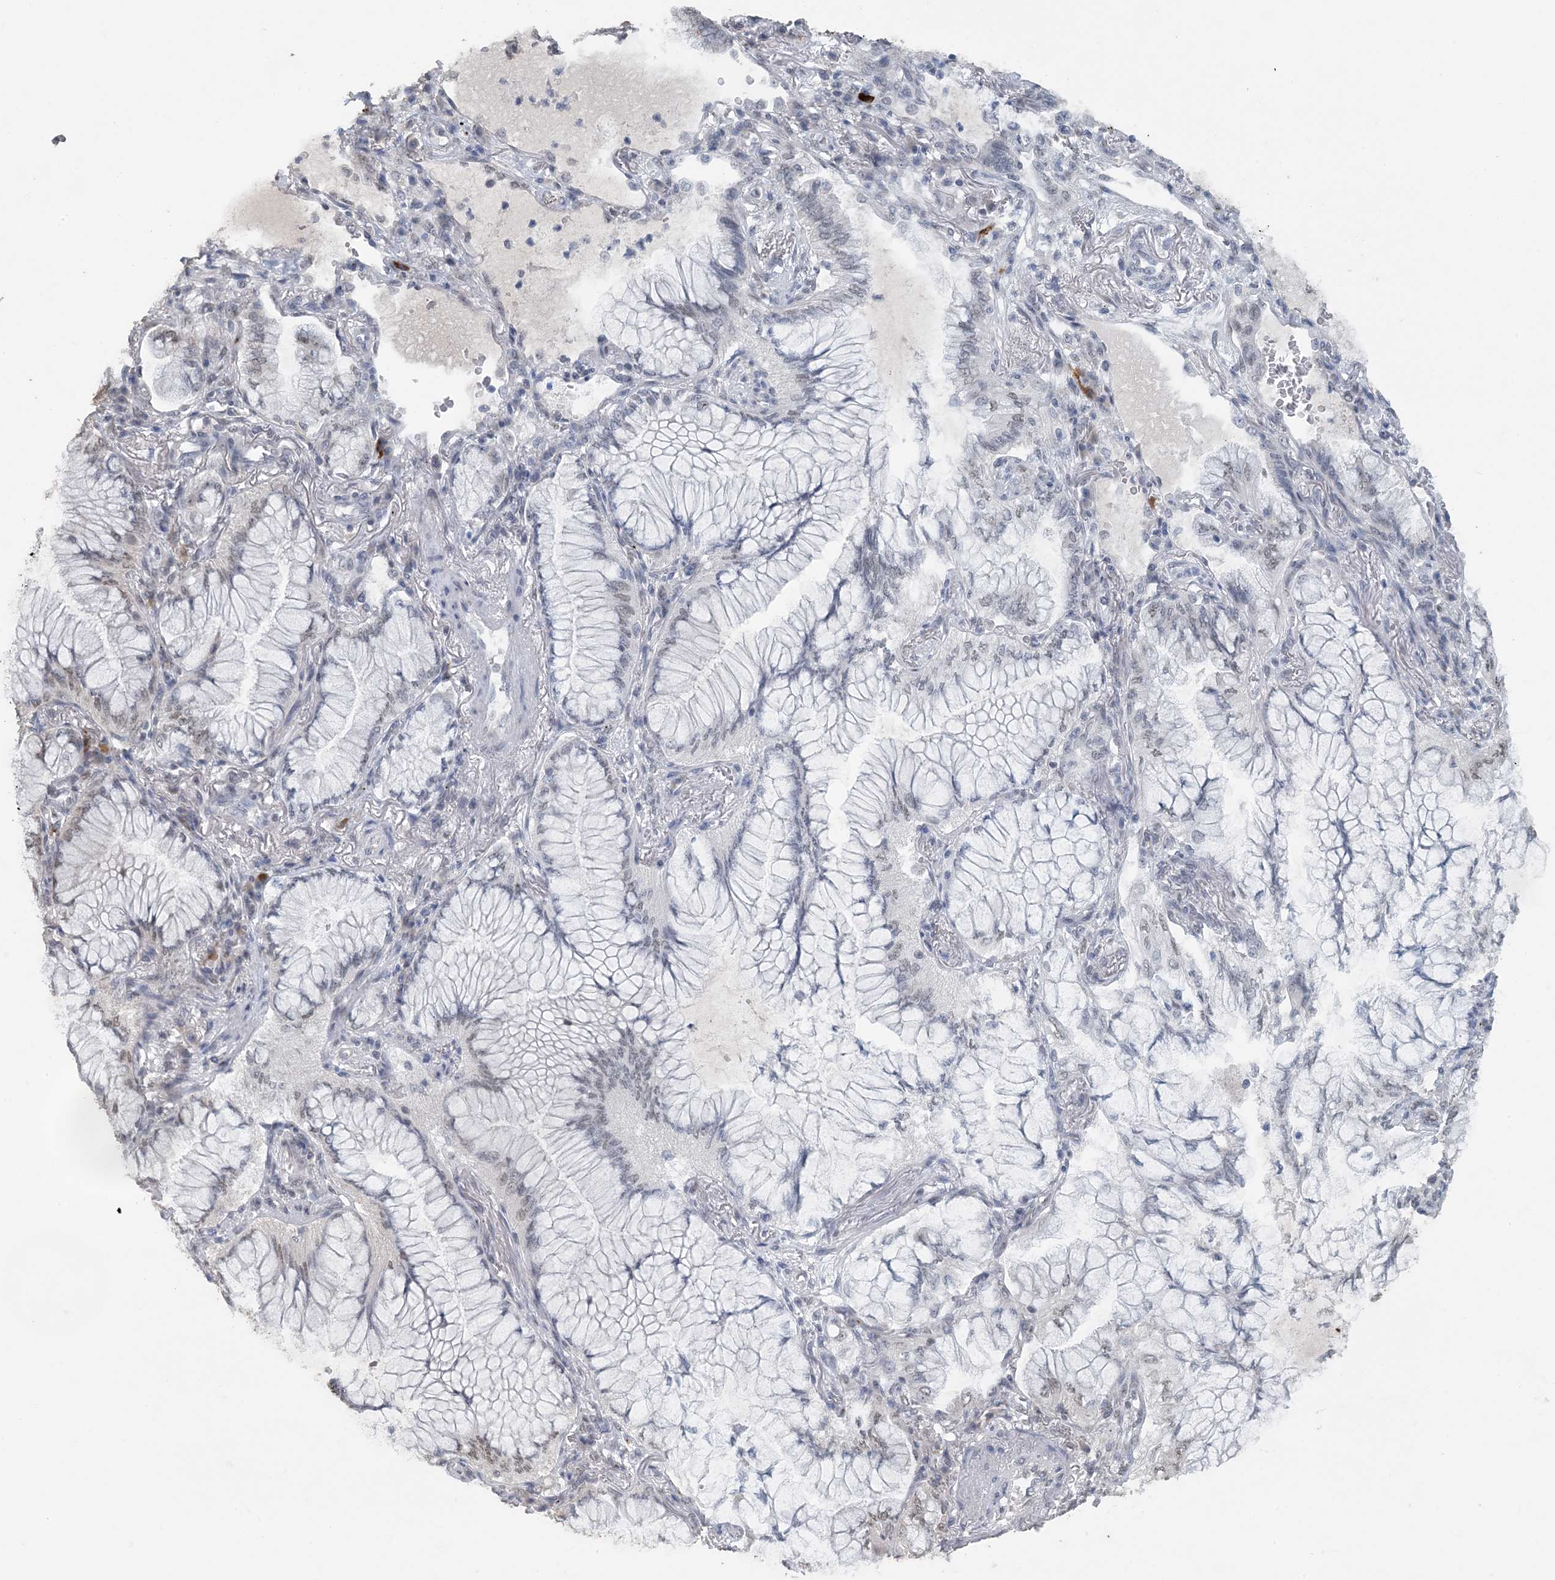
{"staining": {"intensity": "negative", "quantity": "none", "location": "none"}, "tissue": "lung cancer", "cell_type": "Tumor cells", "image_type": "cancer", "snomed": [{"axis": "morphology", "description": "Adenocarcinoma, NOS"}, {"axis": "topography", "description": "Lung"}], "caption": "Human lung adenocarcinoma stained for a protein using immunohistochemistry shows no positivity in tumor cells.", "gene": "MBD2", "patient": {"sex": "female", "age": 70}}